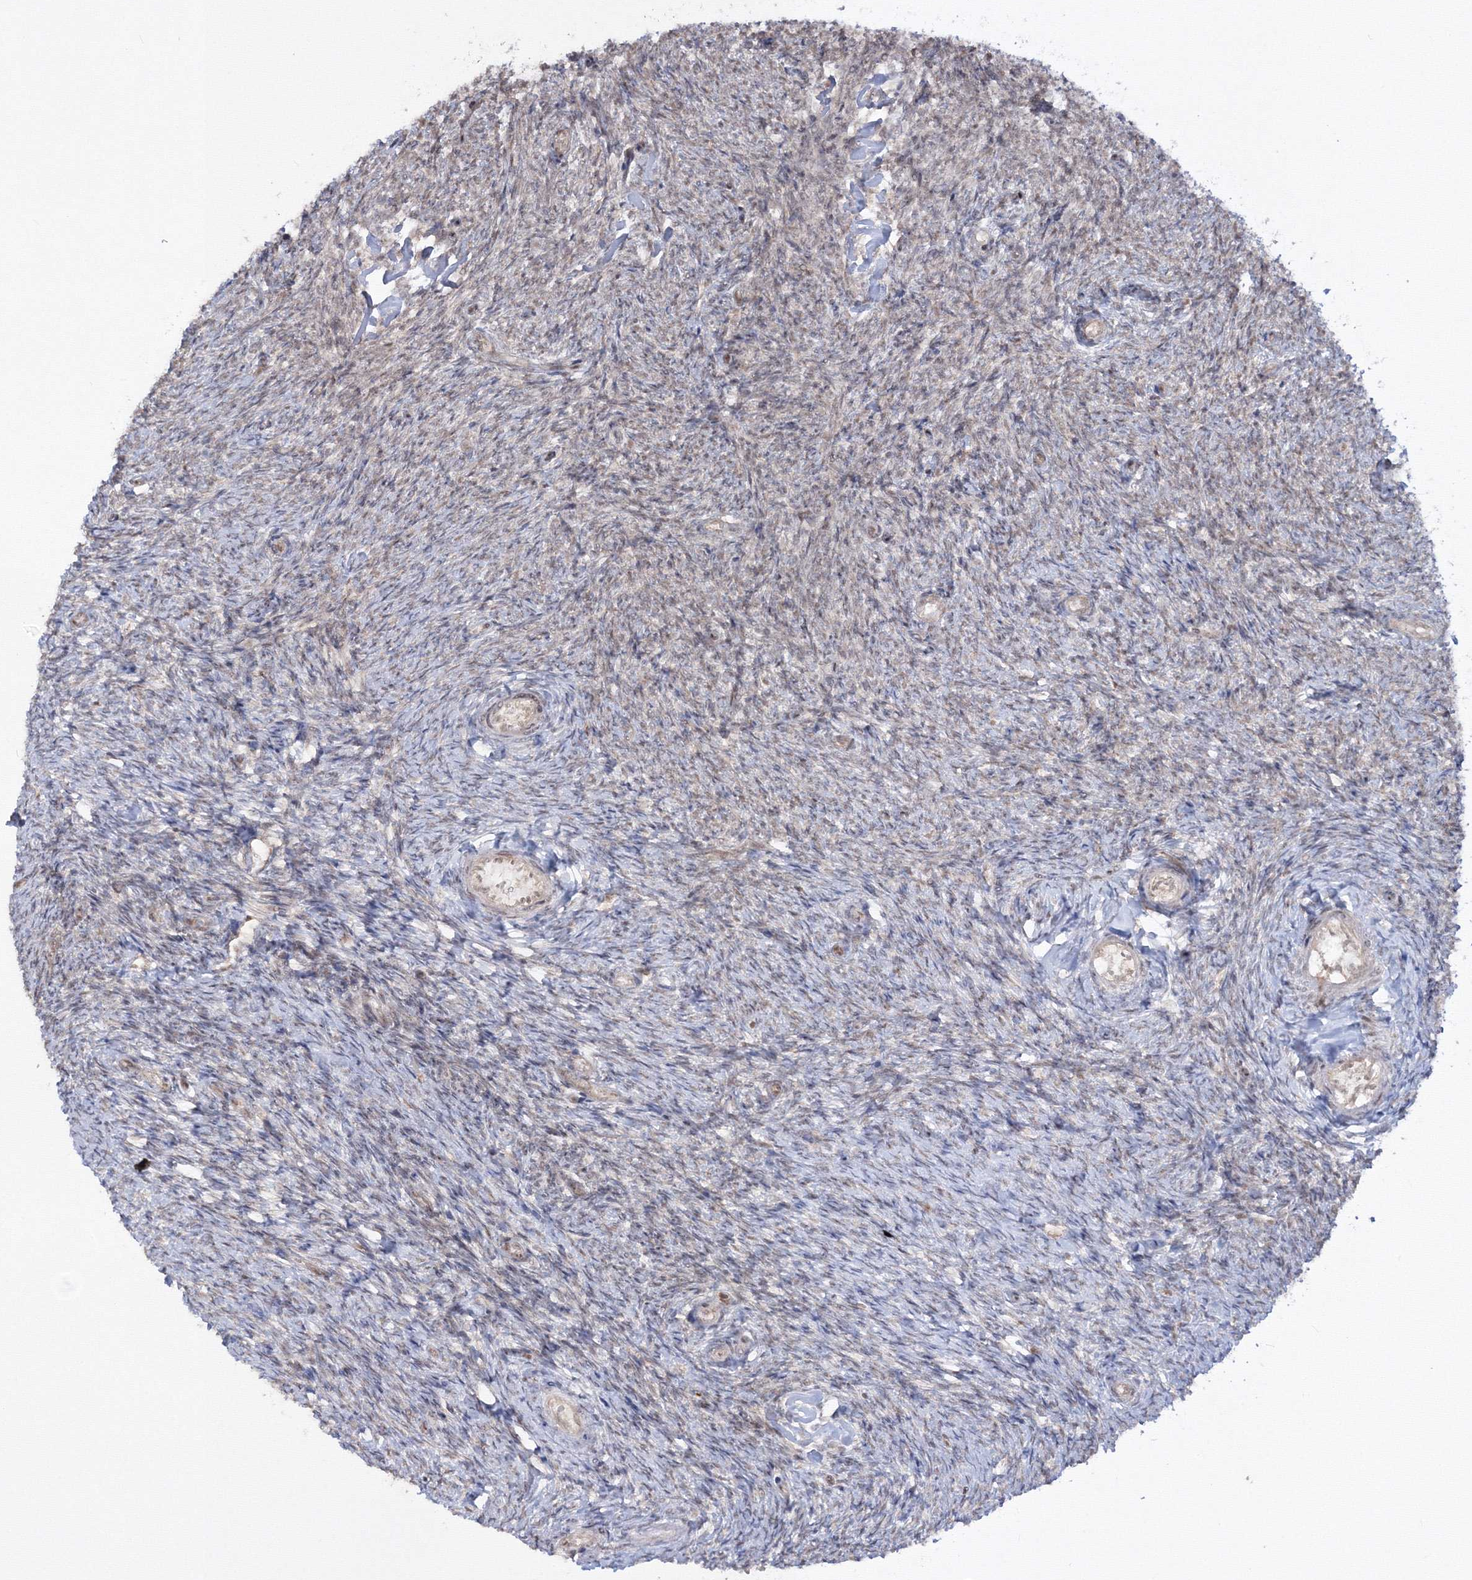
{"staining": {"intensity": "negative", "quantity": "none", "location": "none"}, "tissue": "ovary", "cell_type": "Ovarian stroma cells", "image_type": "normal", "snomed": [{"axis": "morphology", "description": "Normal tissue, NOS"}, {"axis": "topography", "description": "Ovary"}], "caption": "There is no significant staining in ovarian stroma cells of ovary. (Brightfield microscopy of DAB immunohistochemistry at high magnification).", "gene": "ZFAND6", "patient": {"sex": "female", "age": 44}}